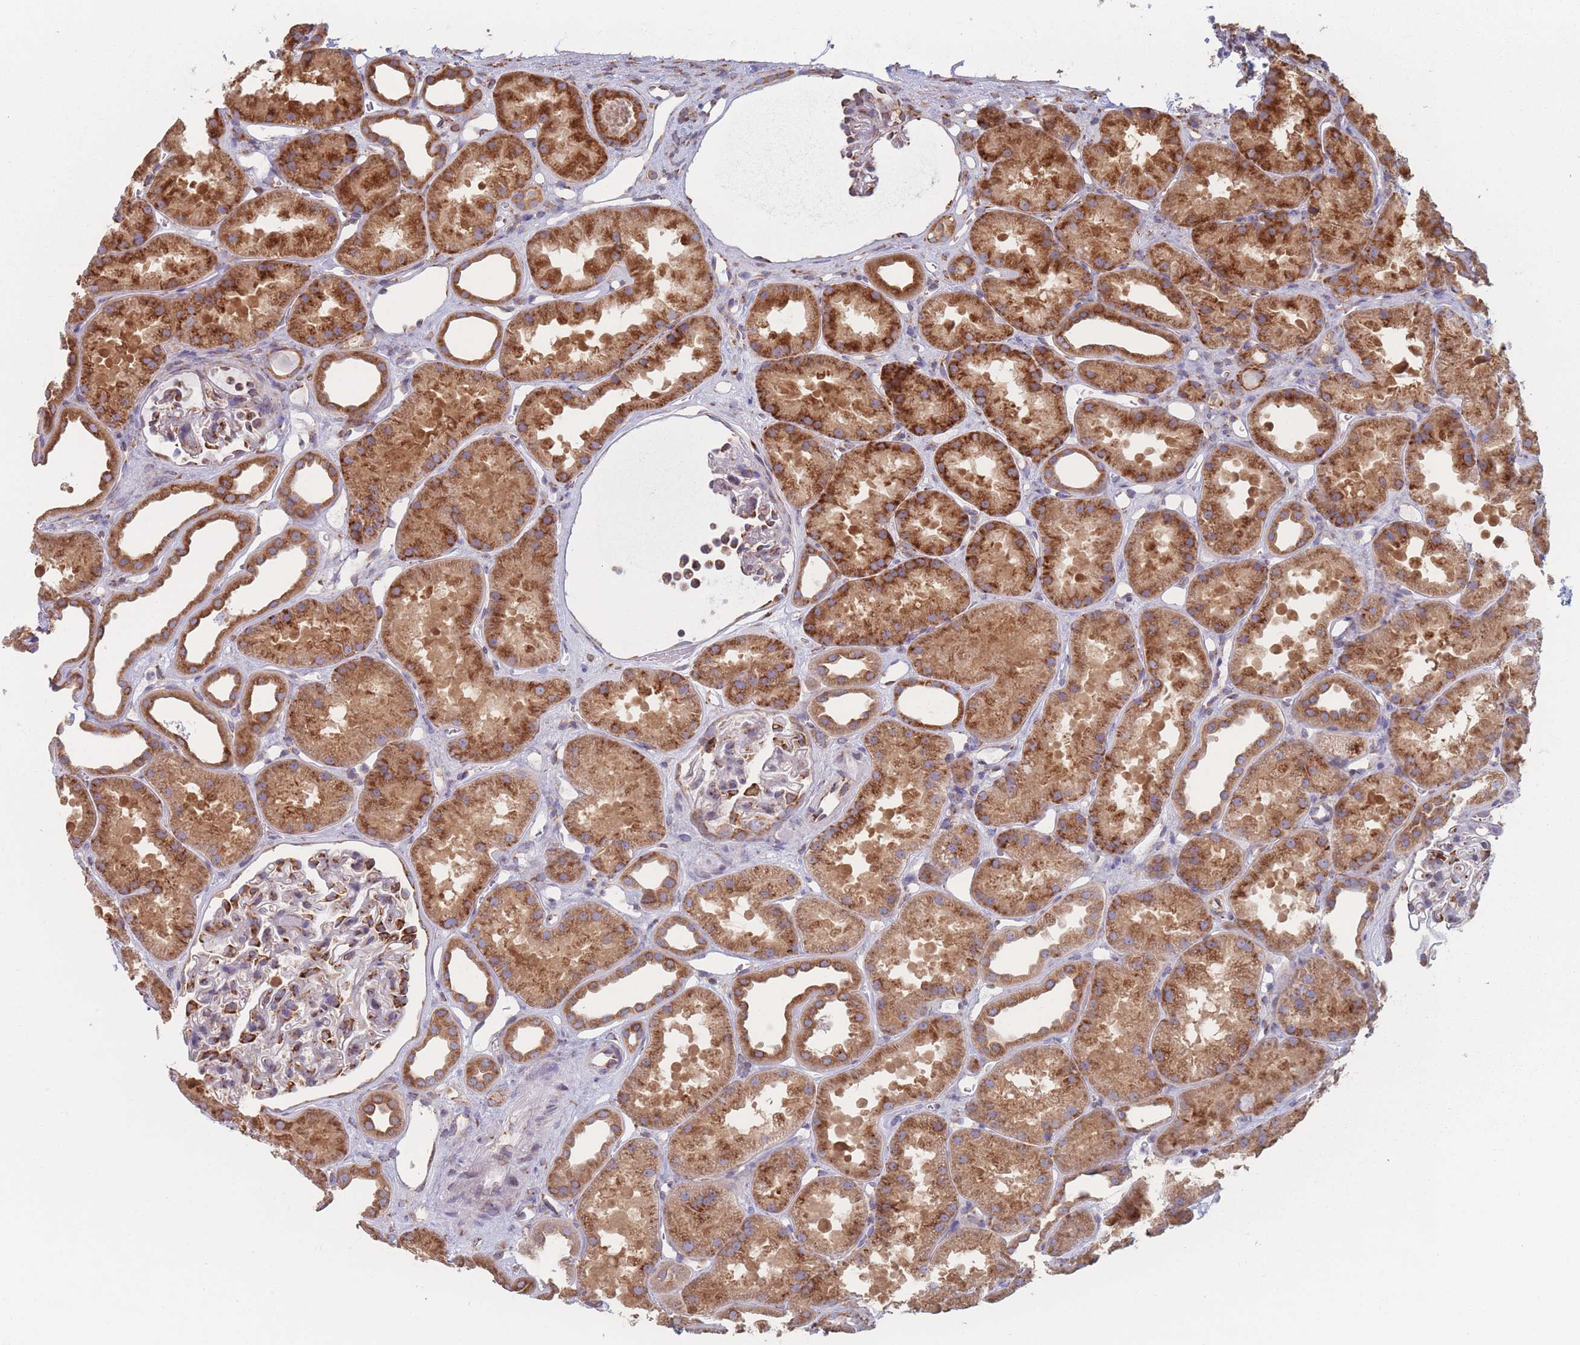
{"staining": {"intensity": "moderate", "quantity": "25%-75%", "location": "cytoplasmic/membranous"}, "tissue": "kidney", "cell_type": "Cells in glomeruli", "image_type": "normal", "snomed": [{"axis": "morphology", "description": "Normal tissue, NOS"}, {"axis": "topography", "description": "Kidney"}], "caption": "Protein staining of unremarkable kidney exhibits moderate cytoplasmic/membranous staining in about 25%-75% of cells in glomeruli.", "gene": "EEF1B2", "patient": {"sex": "male", "age": 61}}